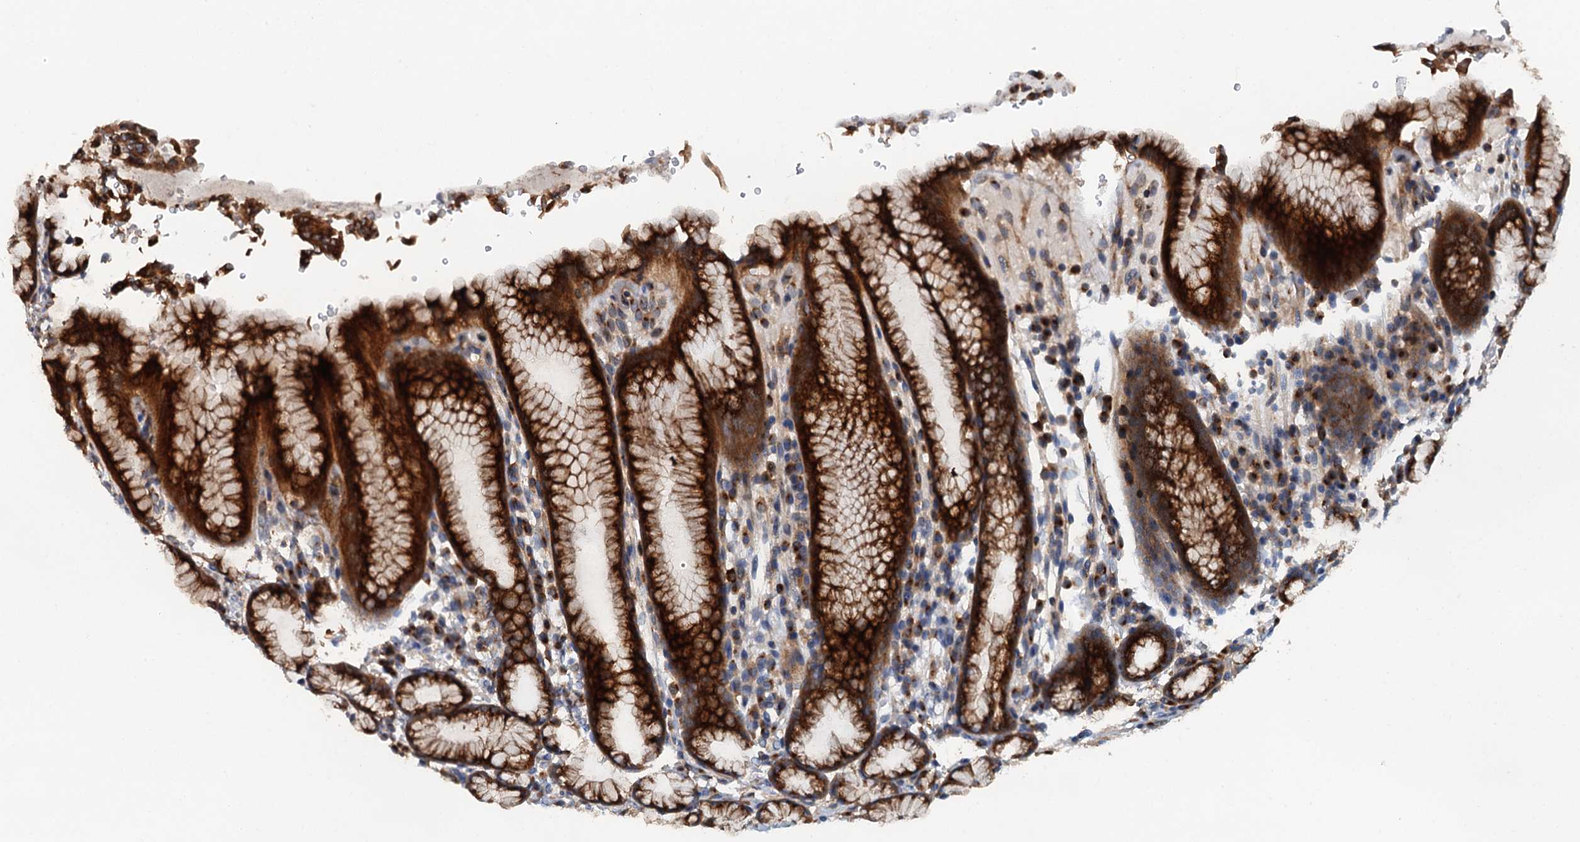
{"staining": {"intensity": "strong", "quantity": ">75%", "location": "cytoplasmic/membranous"}, "tissue": "stomach", "cell_type": "Glandular cells", "image_type": "normal", "snomed": [{"axis": "morphology", "description": "Normal tissue, NOS"}, {"axis": "topography", "description": "Stomach"}], "caption": "Glandular cells demonstrate strong cytoplasmic/membranous positivity in approximately >75% of cells in unremarkable stomach.", "gene": "COG3", "patient": {"sex": "male", "age": 42}}